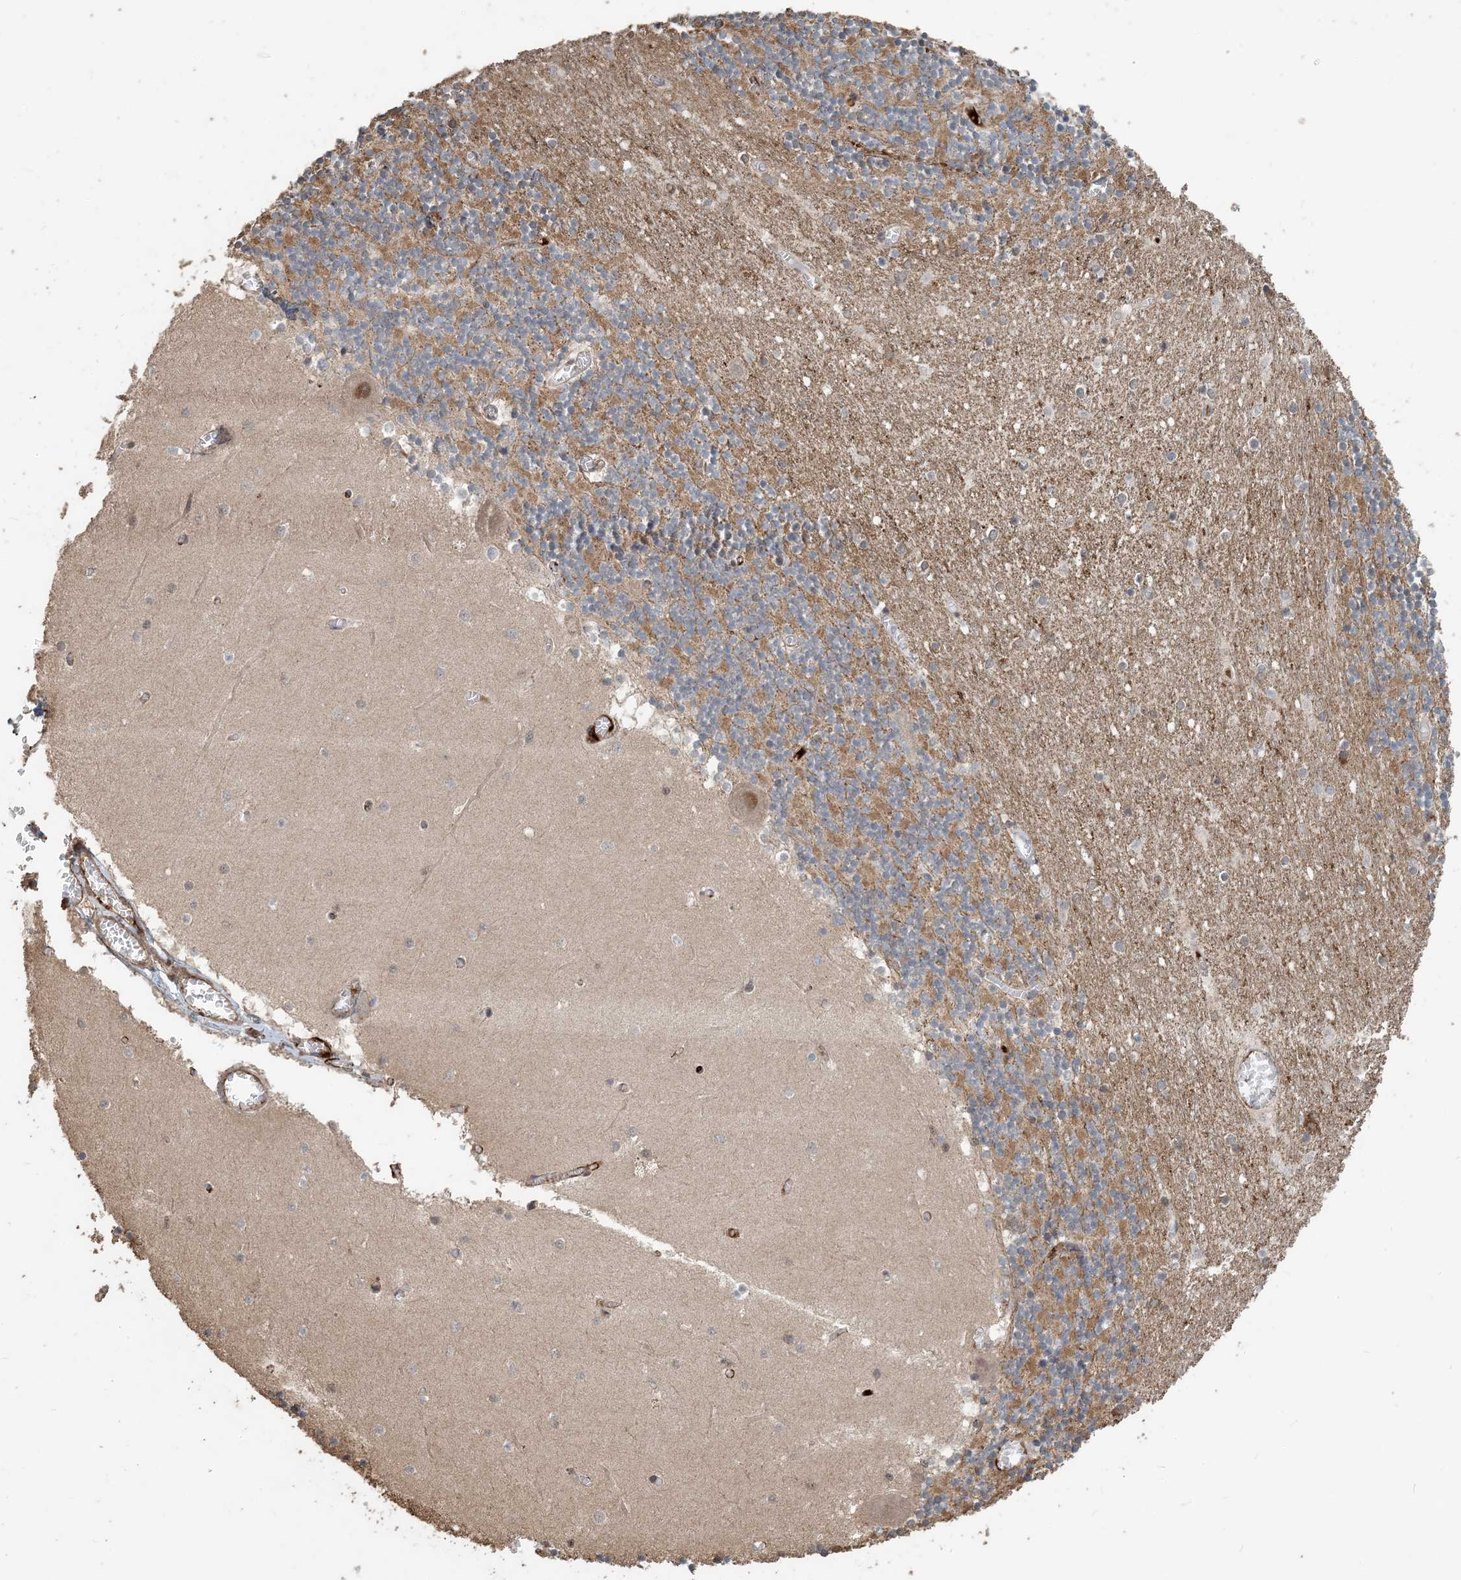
{"staining": {"intensity": "moderate", "quantity": "<25%", "location": "cytoplasmic/membranous"}, "tissue": "cerebellum", "cell_type": "Cells in granular layer", "image_type": "normal", "snomed": [{"axis": "morphology", "description": "Normal tissue, NOS"}, {"axis": "topography", "description": "Cerebellum"}], "caption": "Immunohistochemistry staining of normal cerebellum, which exhibits low levels of moderate cytoplasmic/membranous expression in about <25% of cells in granular layer indicating moderate cytoplasmic/membranous protein expression. The staining was performed using DAB (brown) for protein detection and nuclei were counterstained in hematoxylin (blue).", "gene": "ZC3H12A", "patient": {"sex": "female", "age": 28}}